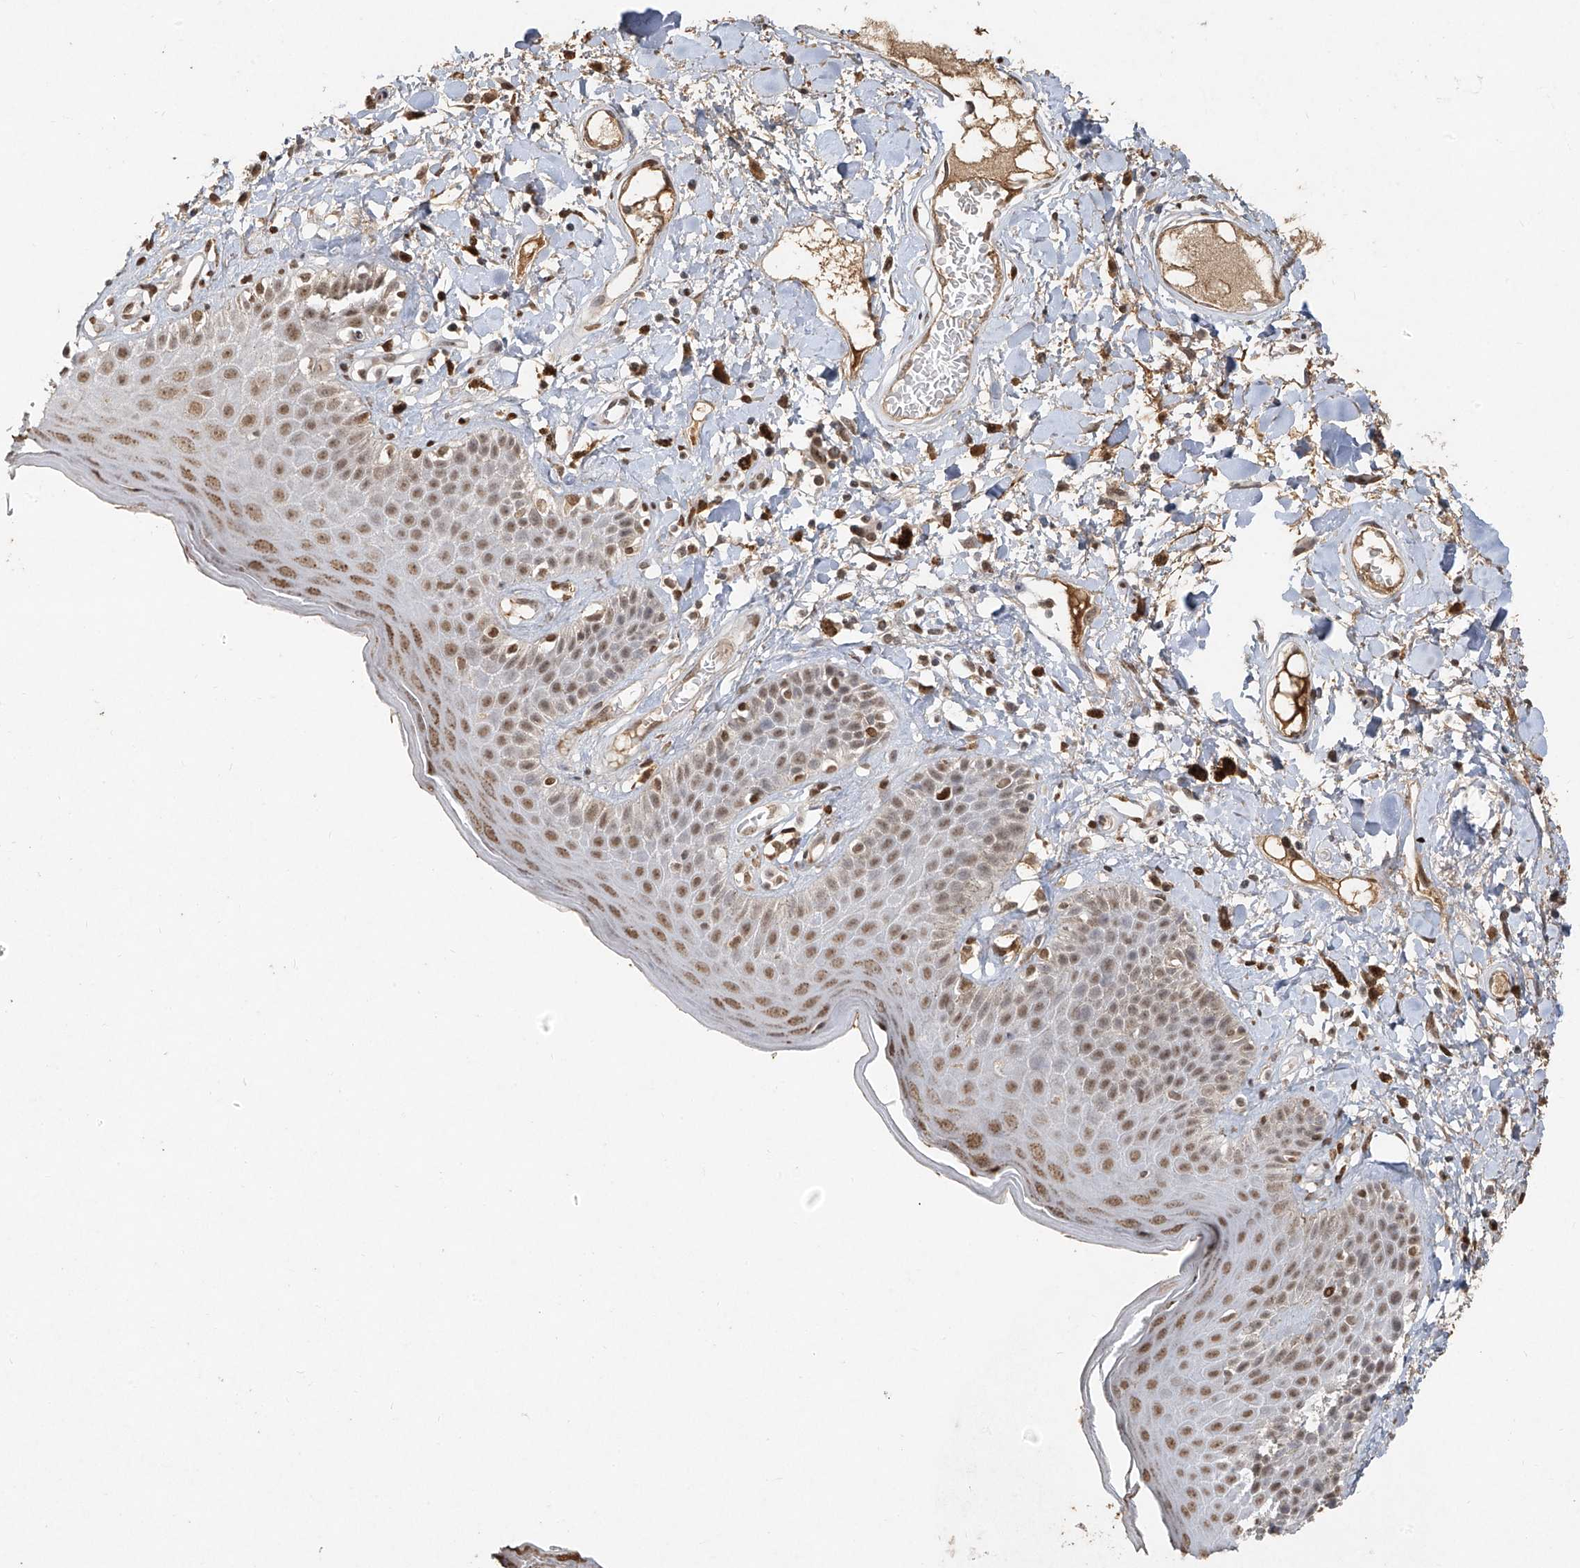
{"staining": {"intensity": "moderate", "quantity": ">75%", "location": "nuclear"}, "tissue": "skin", "cell_type": "Epidermal cells", "image_type": "normal", "snomed": [{"axis": "morphology", "description": "Normal tissue, NOS"}, {"axis": "topography", "description": "Anal"}], "caption": "The histopathology image demonstrates staining of normal skin, revealing moderate nuclear protein positivity (brown color) within epidermal cells.", "gene": "ATRIP", "patient": {"sex": "female", "age": 78}}